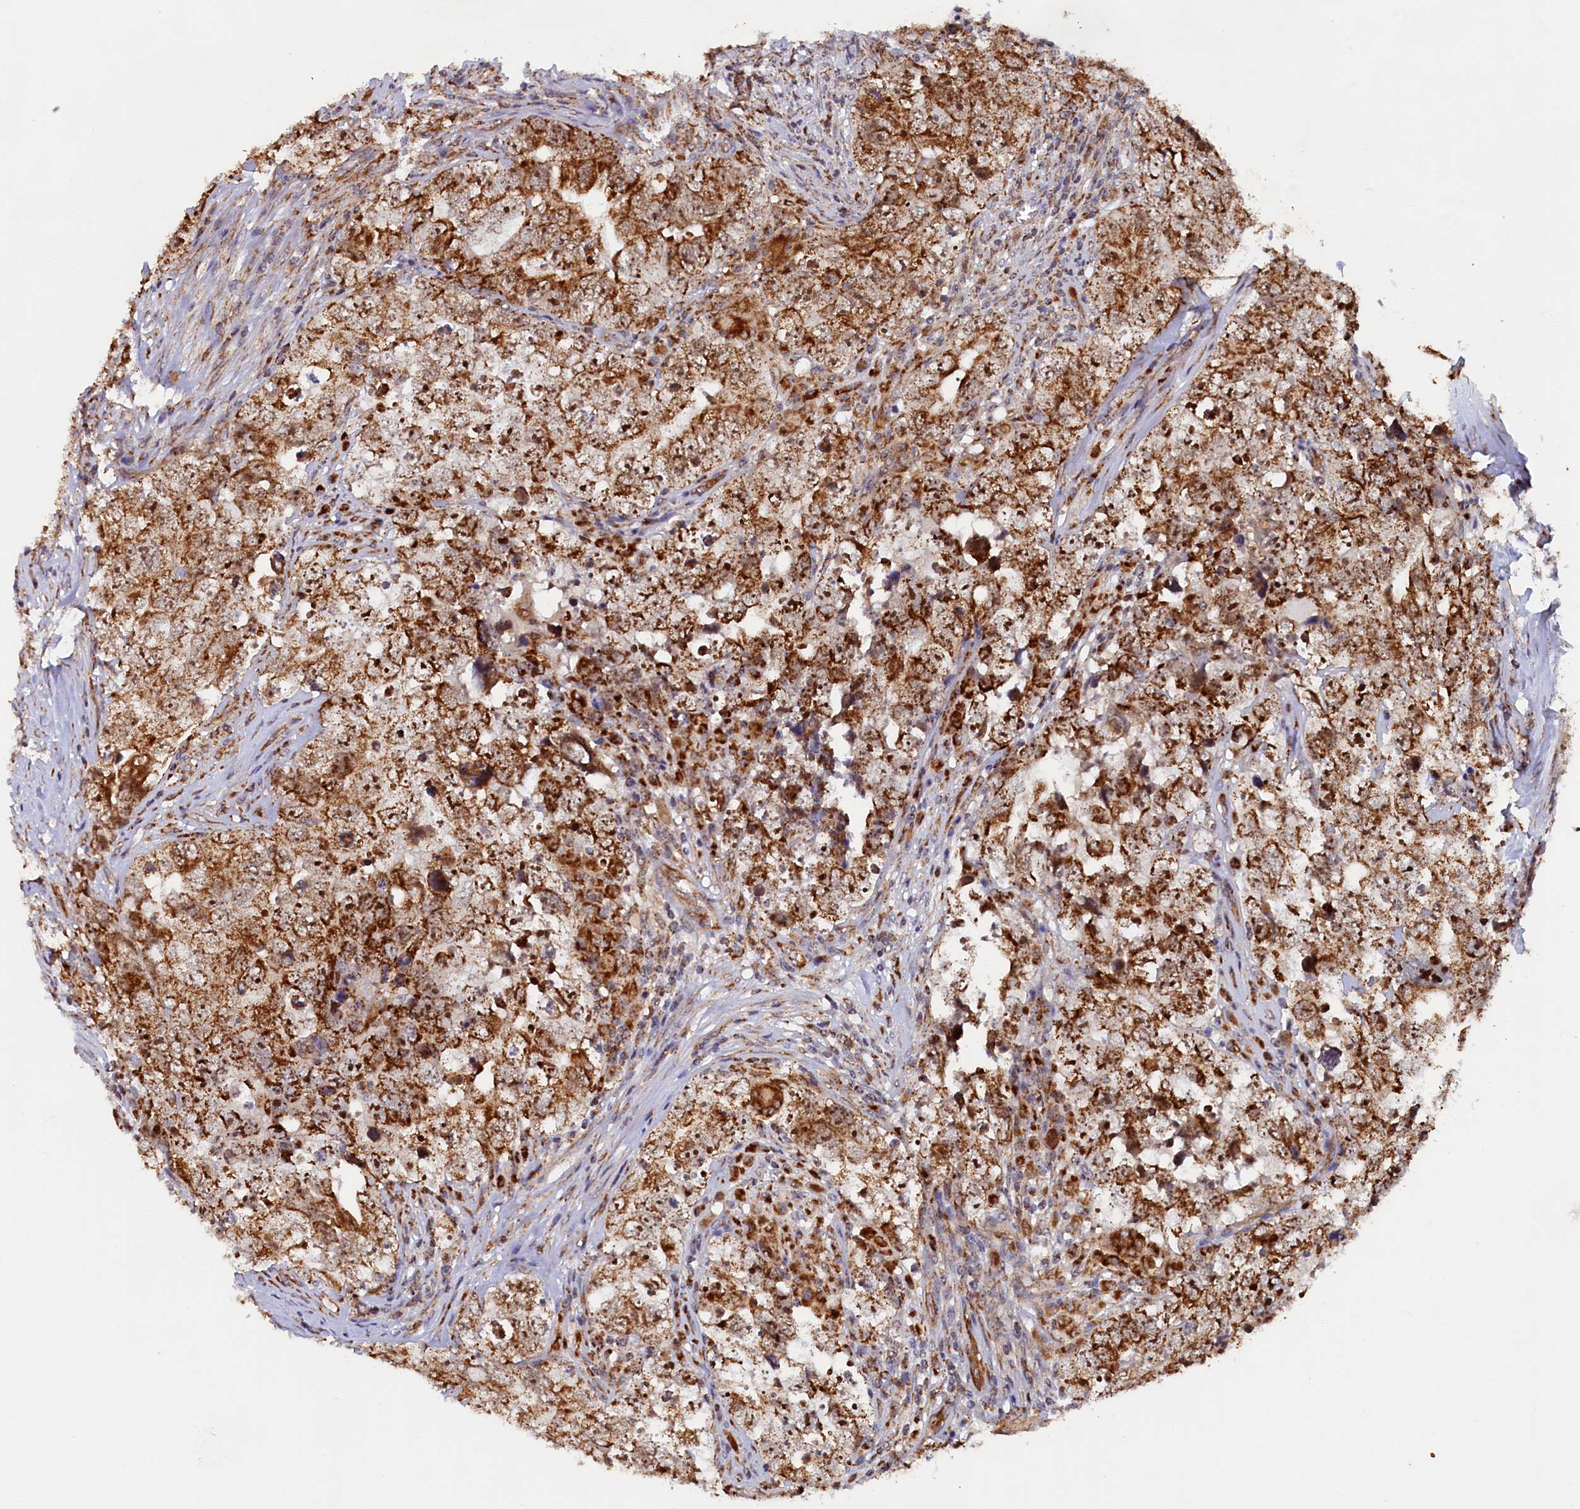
{"staining": {"intensity": "moderate", "quantity": ">75%", "location": "cytoplasmic/membranous,nuclear"}, "tissue": "testis cancer", "cell_type": "Tumor cells", "image_type": "cancer", "snomed": [{"axis": "morphology", "description": "Seminoma, NOS"}, {"axis": "morphology", "description": "Carcinoma, Embryonal, NOS"}, {"axis": "topography", "description": "Testis"}], "caption": "High-magnification brightfield microscopy of testis cancer (seminoma) stained with DAB (brown) and counterstained with hematoxylin (blue). tumor cells exhibit moderate cytoplasmic/membranous and nuclear expression is appreciated in approximately>75% of cells.", "gene": "UBE3B", "patient": {"sex": "male", "age": 43}}